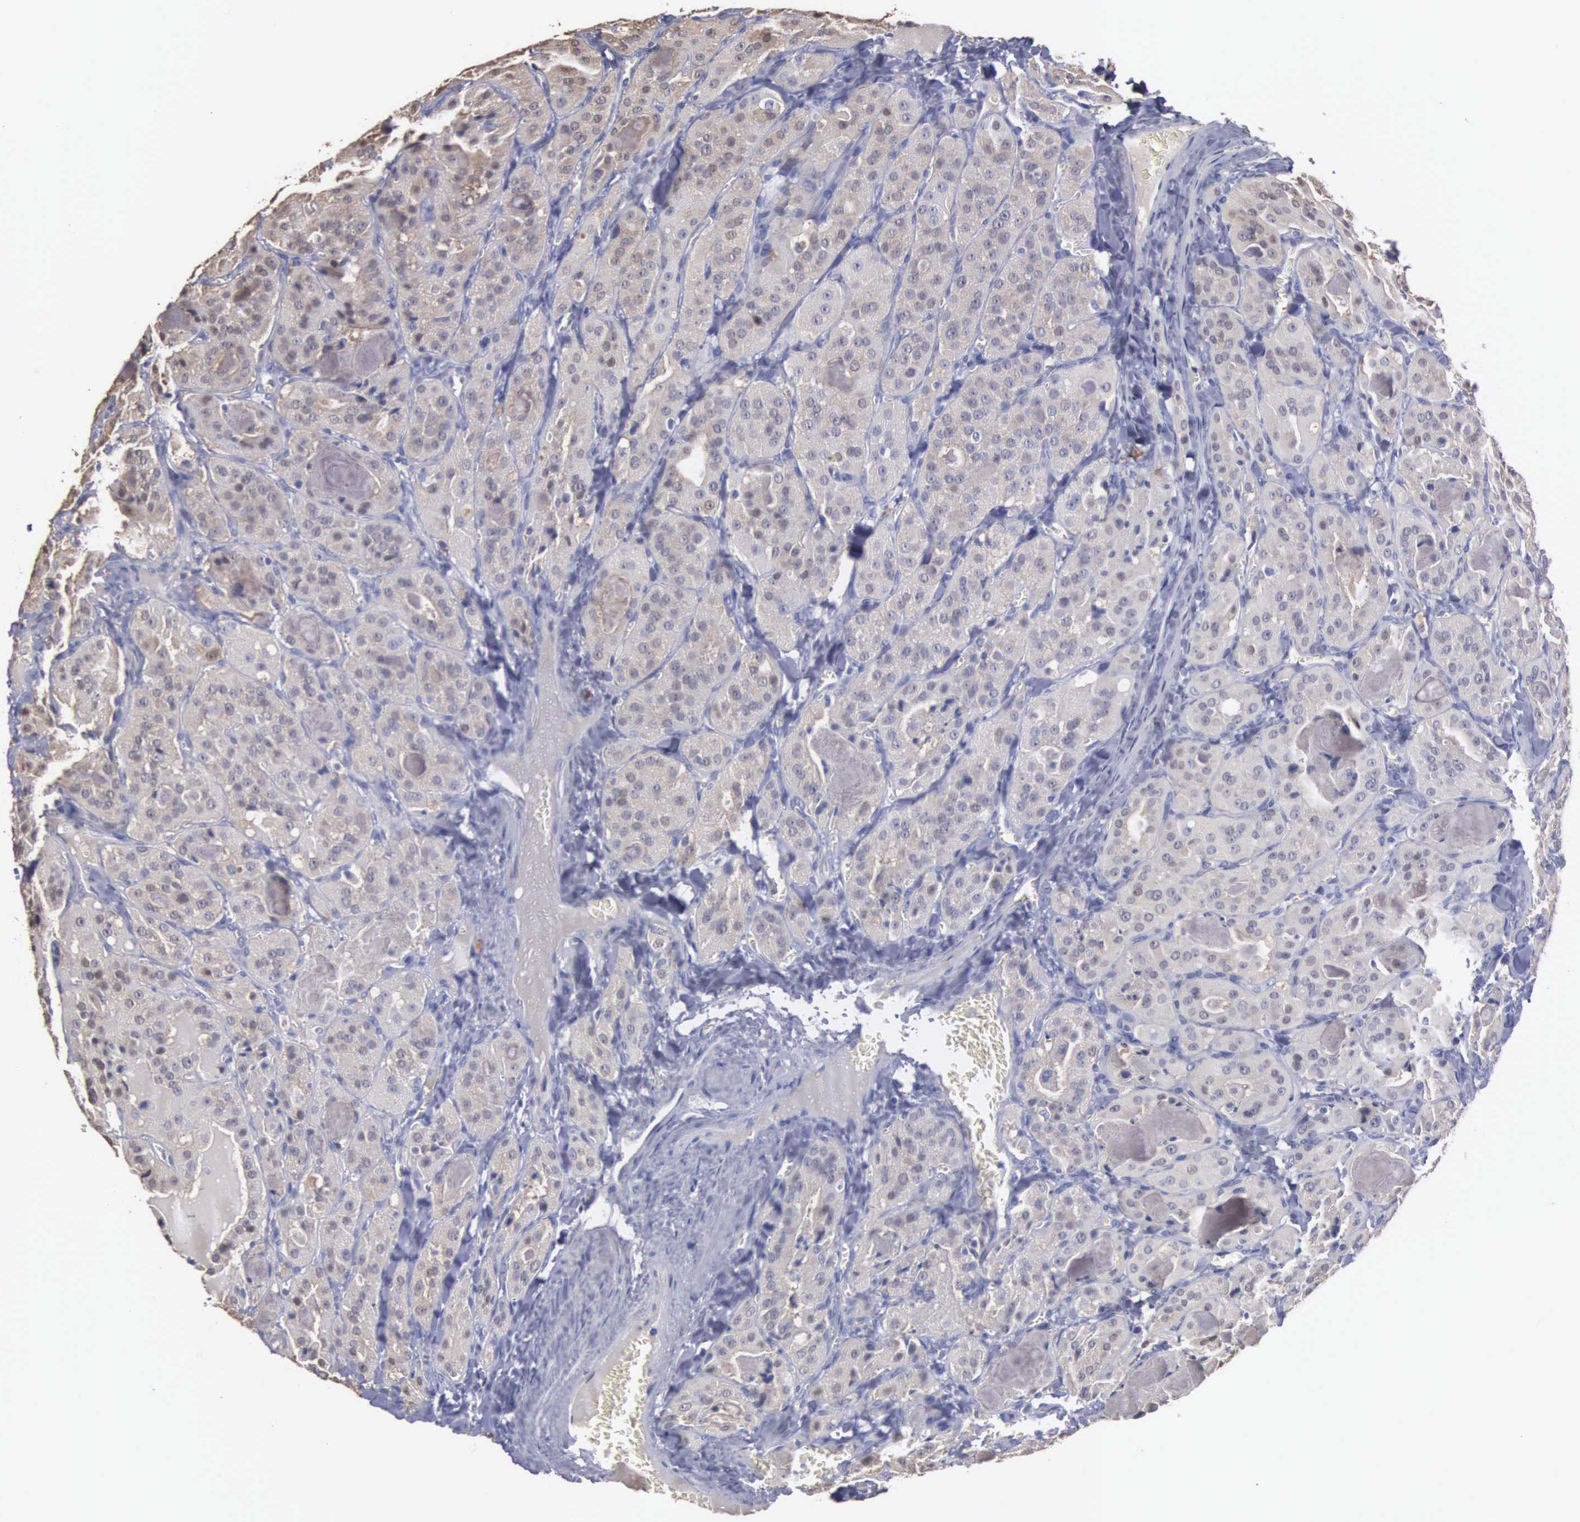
{"staining": {"intensity": "weak", "quantity": ">75%", "location": "cytoplasmic/membranous"}, "tissue": "thyroid cancer", "cell_type": "Tumor cells", "image_type": "cancer", "snomed": [{"axis": "morphology", "description": "Carcinoma, NOS"}, {"axis": "topography", "description": "Thyroid gland"}], "caption": "Protein expression analysis of thyroid cancer (carcinoma) demonstrates weak cytoplasmic/membranous staining in about >75% of tumor cells.", "gene": "ENO3", "patient": {"sex": "male", "age": 76}}